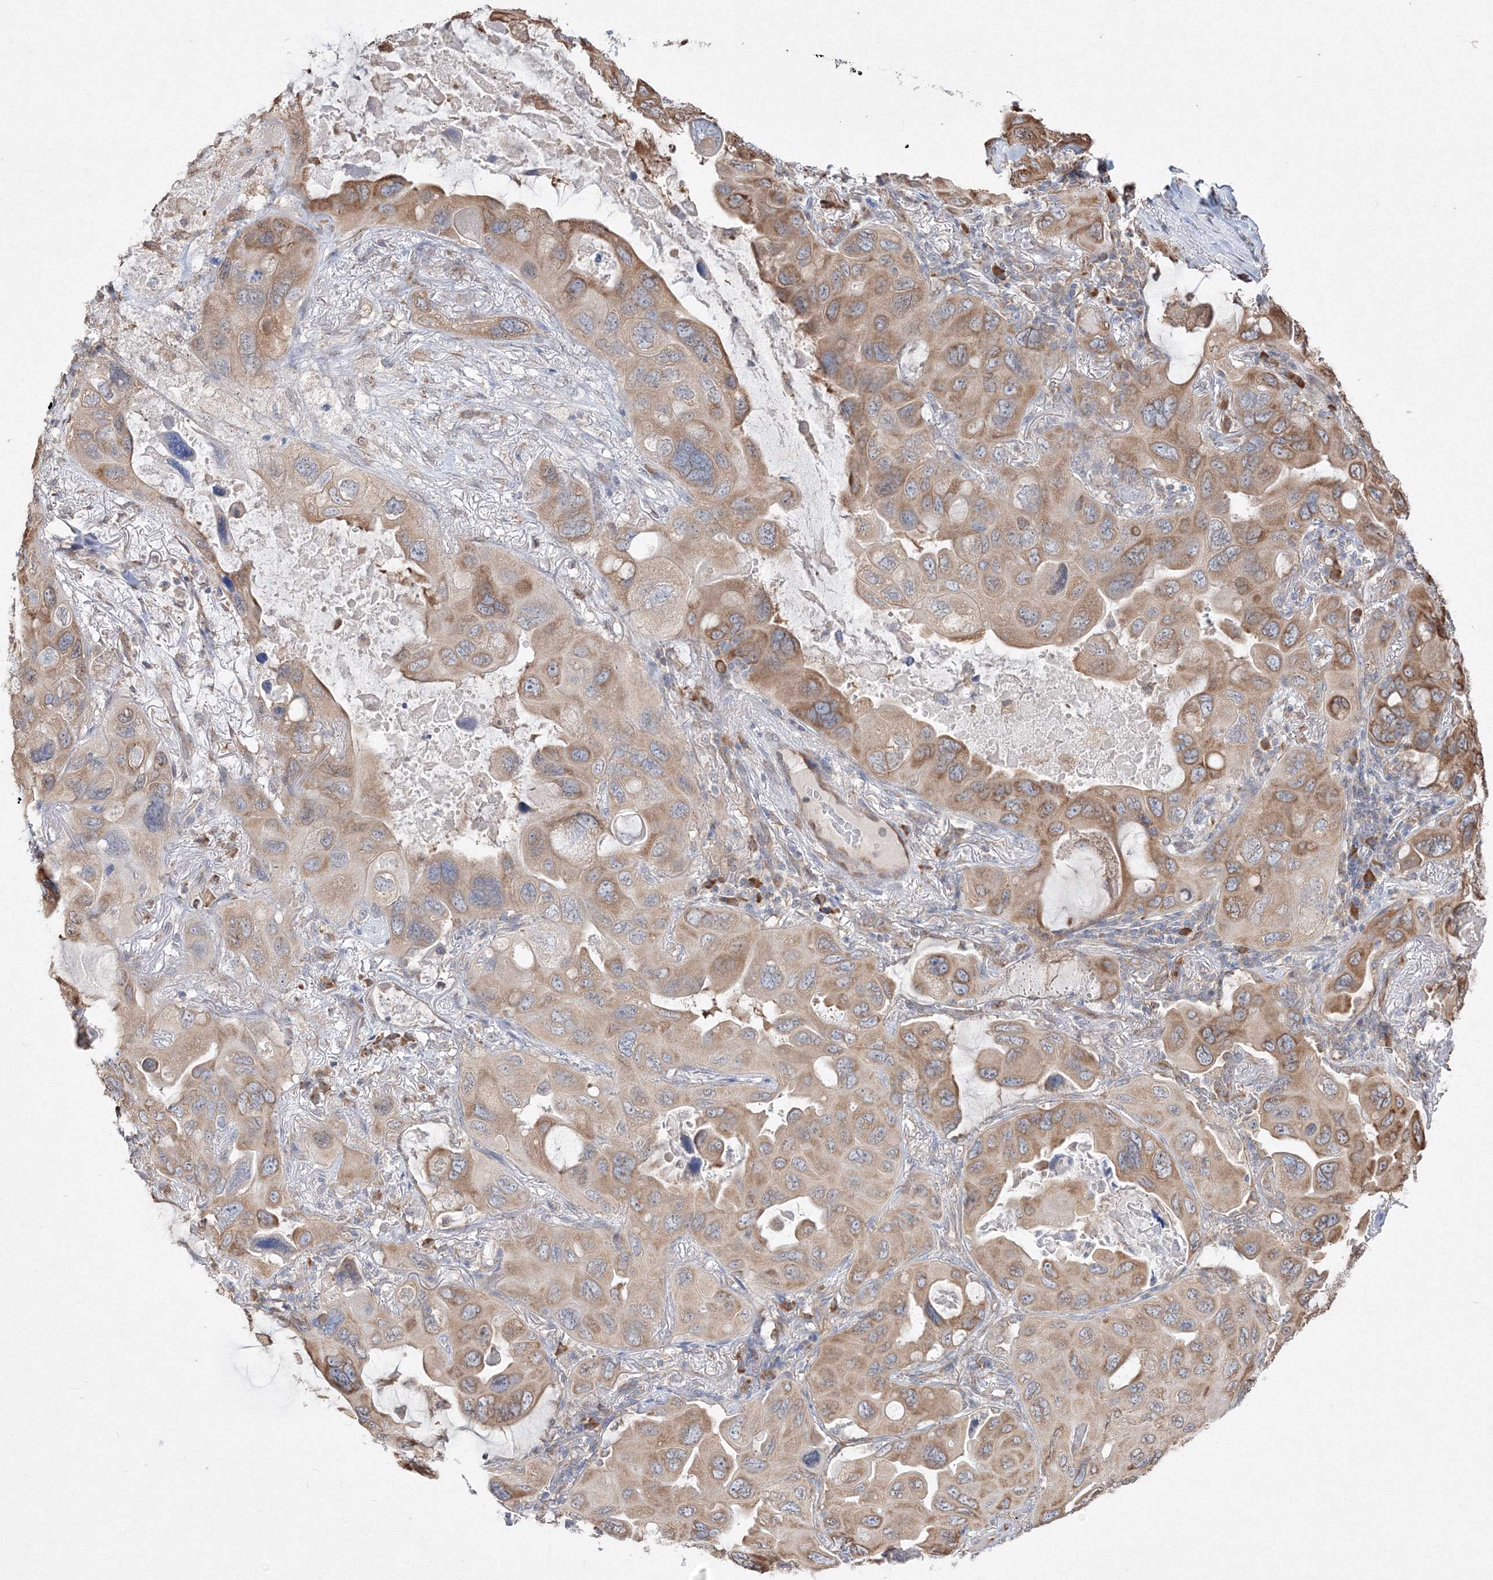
{"staining": {"intensity": "moderate", "quantity": ">75%", "location": "cytoplasmic/membranous"}, "tissue": "lung cancer", "cell_type": "Tumor cells", "image_type": "cancer", "snomed": [{"axis": "morphology", "description": "Squamous cell carcinoma, NOS"}, {"axis": "topography", "description": "Lung"}], "caption": "Lung squamous cell carcinoma was stained to show a protein in brown. There is medium levels of moderate cytoplasmic/membranous staining in about >75% of tumor cells. (brown staining indicates protein expression, while blue staining denotes nuclei).", "gene": "FBXL8", "patient": {"sex": "female", "age": 73}}